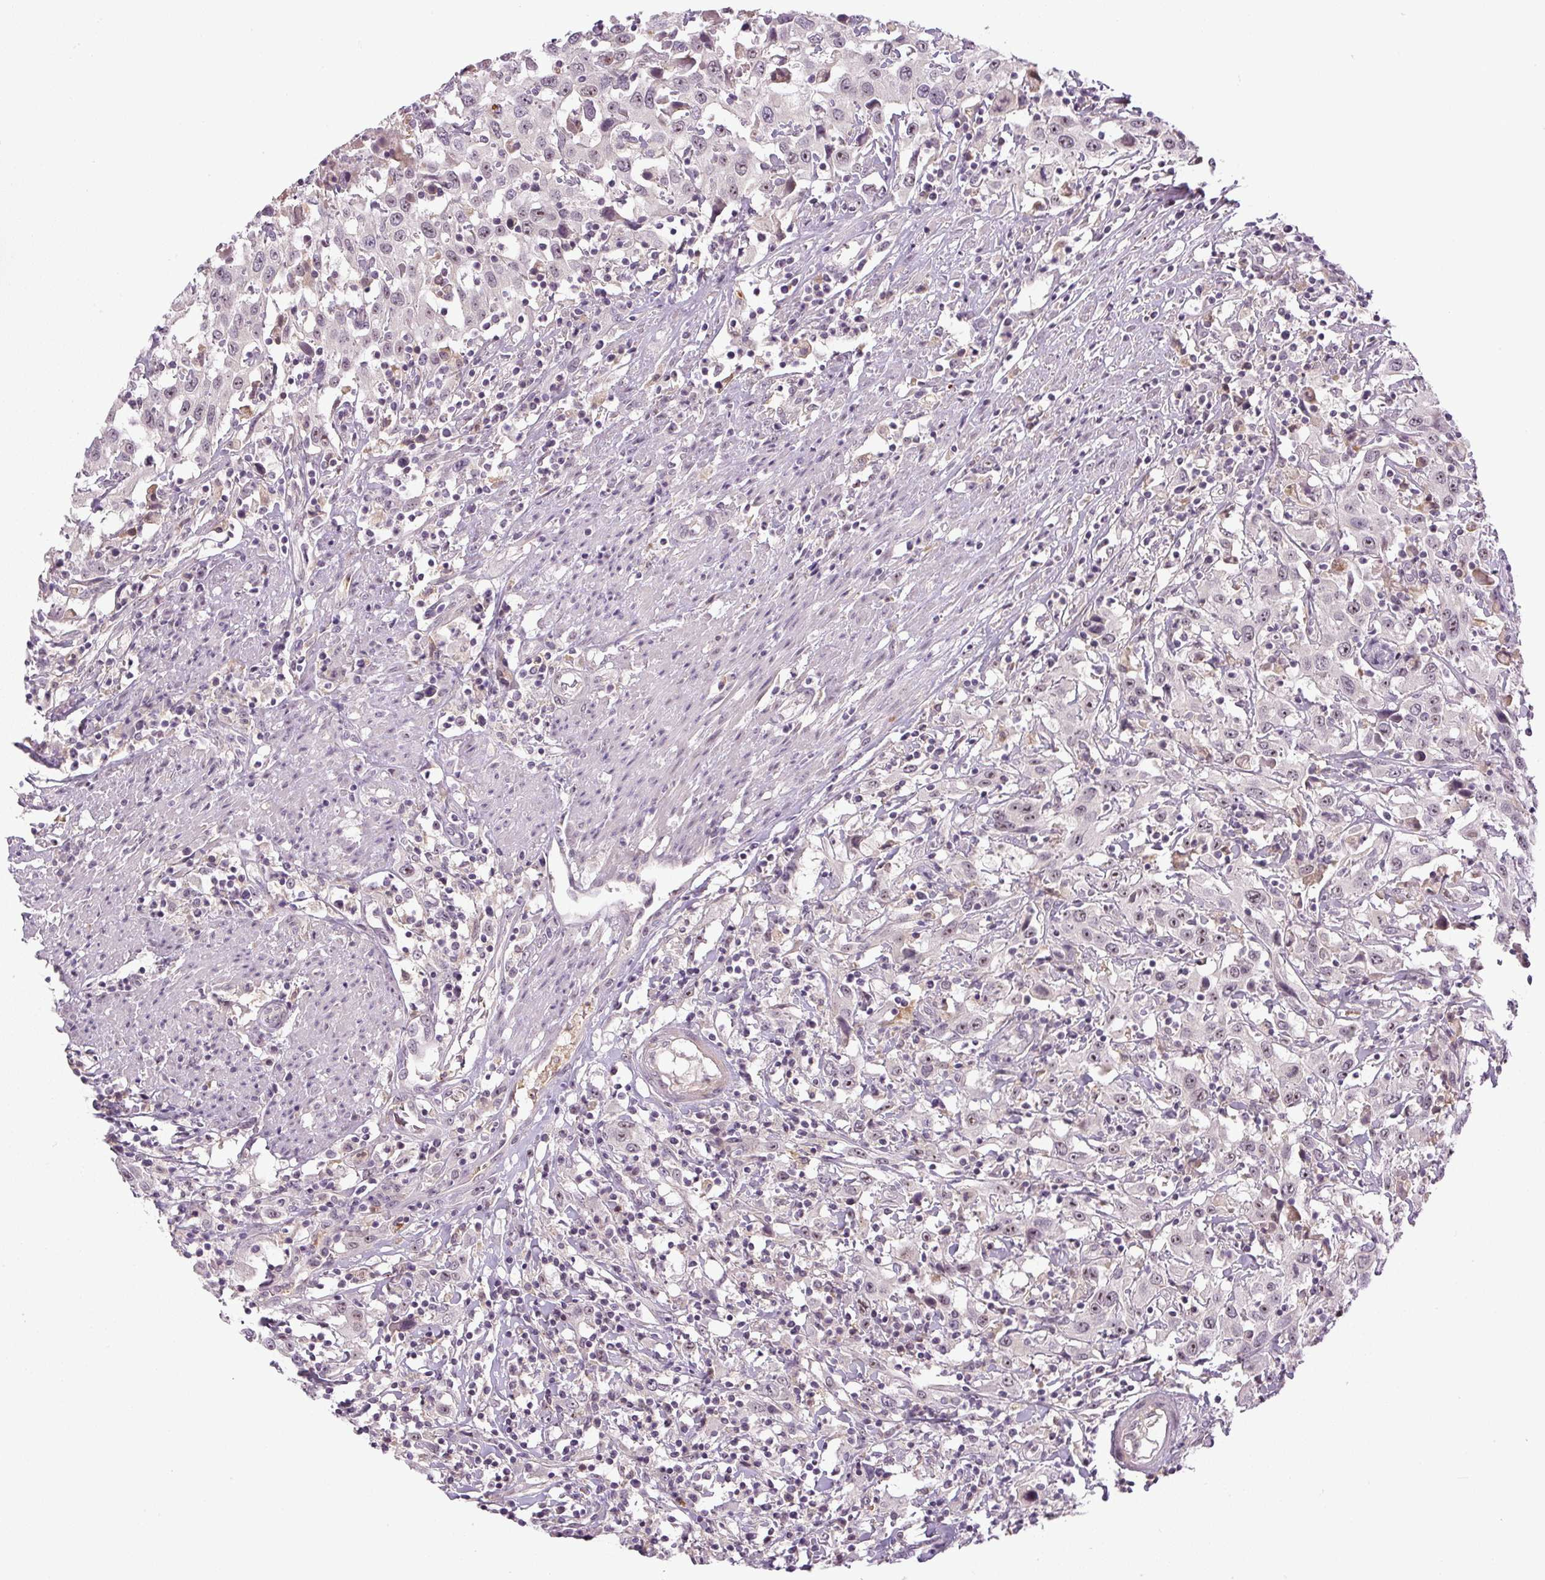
{"staining": {"intensity": "weak", "quantity": "25%-75%", "location": "nuclear"}, "tissue": "urothelial cancer", "cell_type": "Tumor cells", "image_type": "cancer", "snomed": [{"axis": "morphology", "description": "Urothelial carcinoma, High grade"}, {"axis": "topography", "description": "Urinary bladder"}], "caption": "An image showing weak nuclear expression in about 25%-75% of tumor cells in high-grade urothelial carcinoma, as visualized by brown immunohistochemical staining.", "gene": "SGF29", "patient": {"sex": "male", "age": 61}}